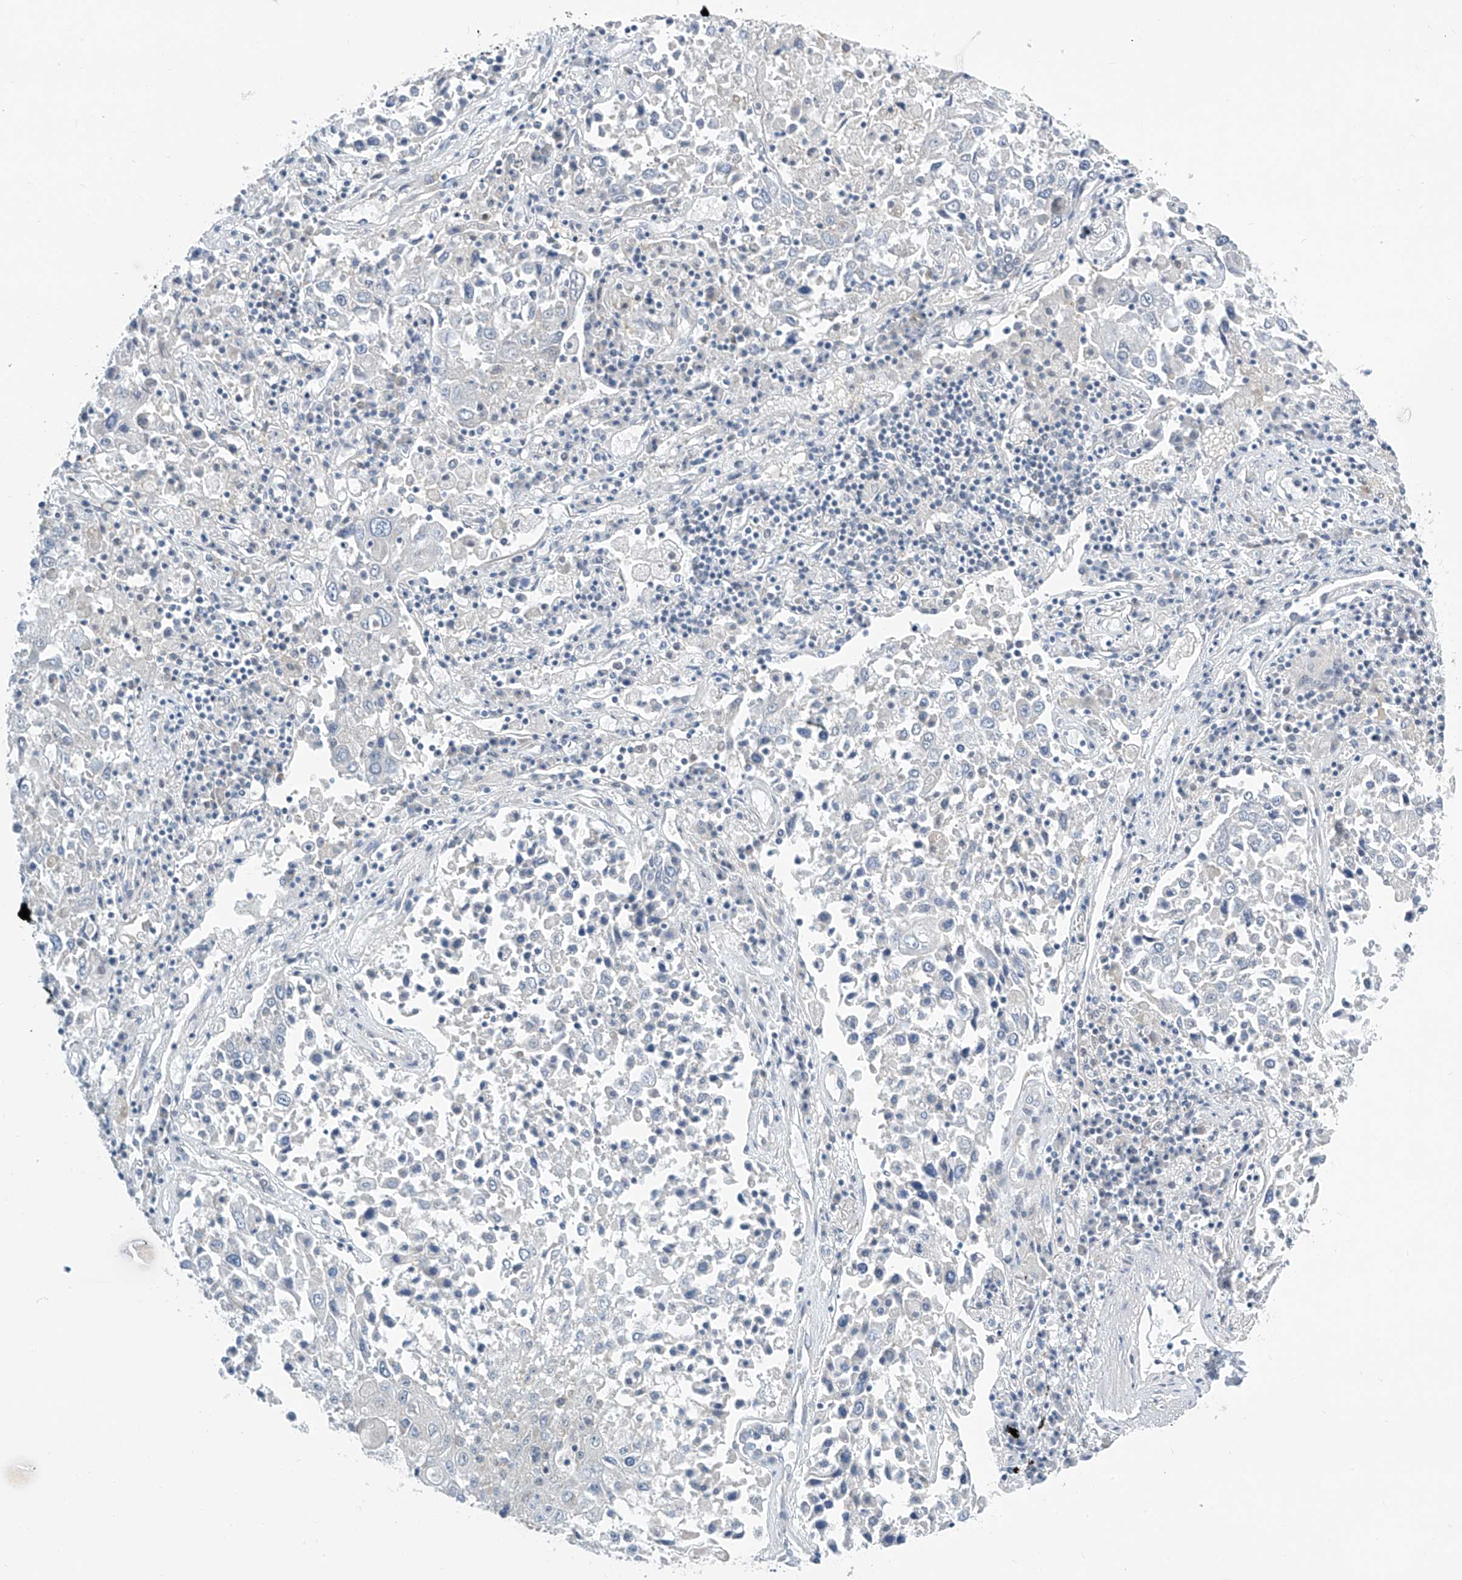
{"staining": {"intensity": "negative", "quantity": "none", "location": "none"}, "tissue": "lung cancer", "cell_type": "Tumor cells", "image_type": "cancer", "snomed": [{"axis": "morphology", "description": "Squamous cell carcinoma, NOS"}, {"axis": "topography", "description": "Lung"}], "caption": "This is an IHC micrograph of lung cancer (squamous cell carcinoma). There is no expression in tumor cells.", "gene": "APLF", "patient": {"sex": "male", "age": 65}}